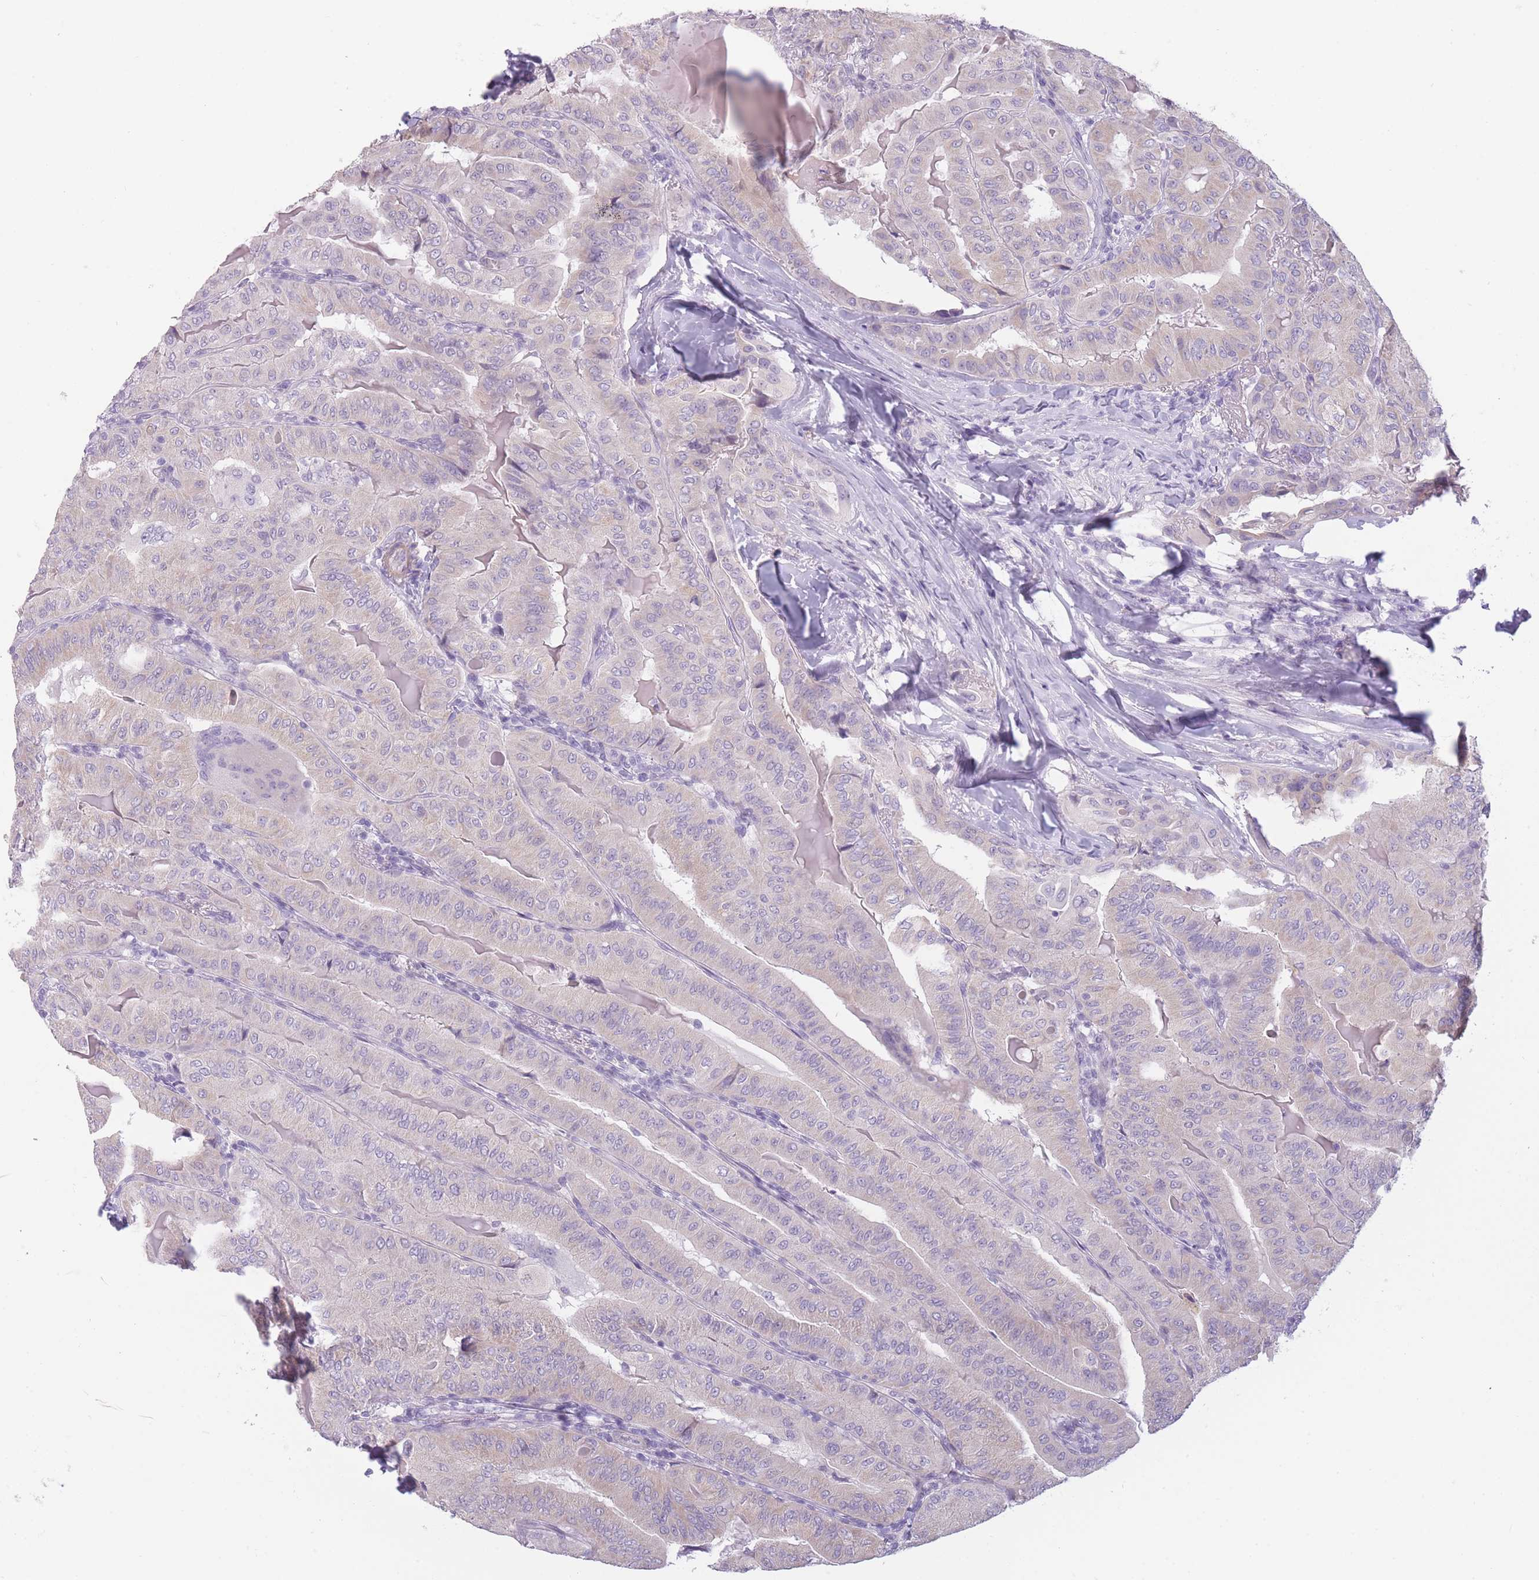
{"staining": {"intensity": "negative", "quantity": "none", "location": "none"}, "tissue": "thyroid cancer", "cell_type": "Tumor cells", "image_type": "cancer", "snomed": [{"axis": "morphology", "description": "Papillary adenocarcinoma, NOS"}, {"axis": "topography", "description": "Thyroid gland"}], "caption": "High magnification brightfield microscopy of thyroid cancer (papillary adenocarcinoma) stained with DAB (brown) and counterstained with hematoxylin (blue): tumor cells show no significant staining.", "gene": "TMEM236", "patient": {"sex": "female", "age": 68}}